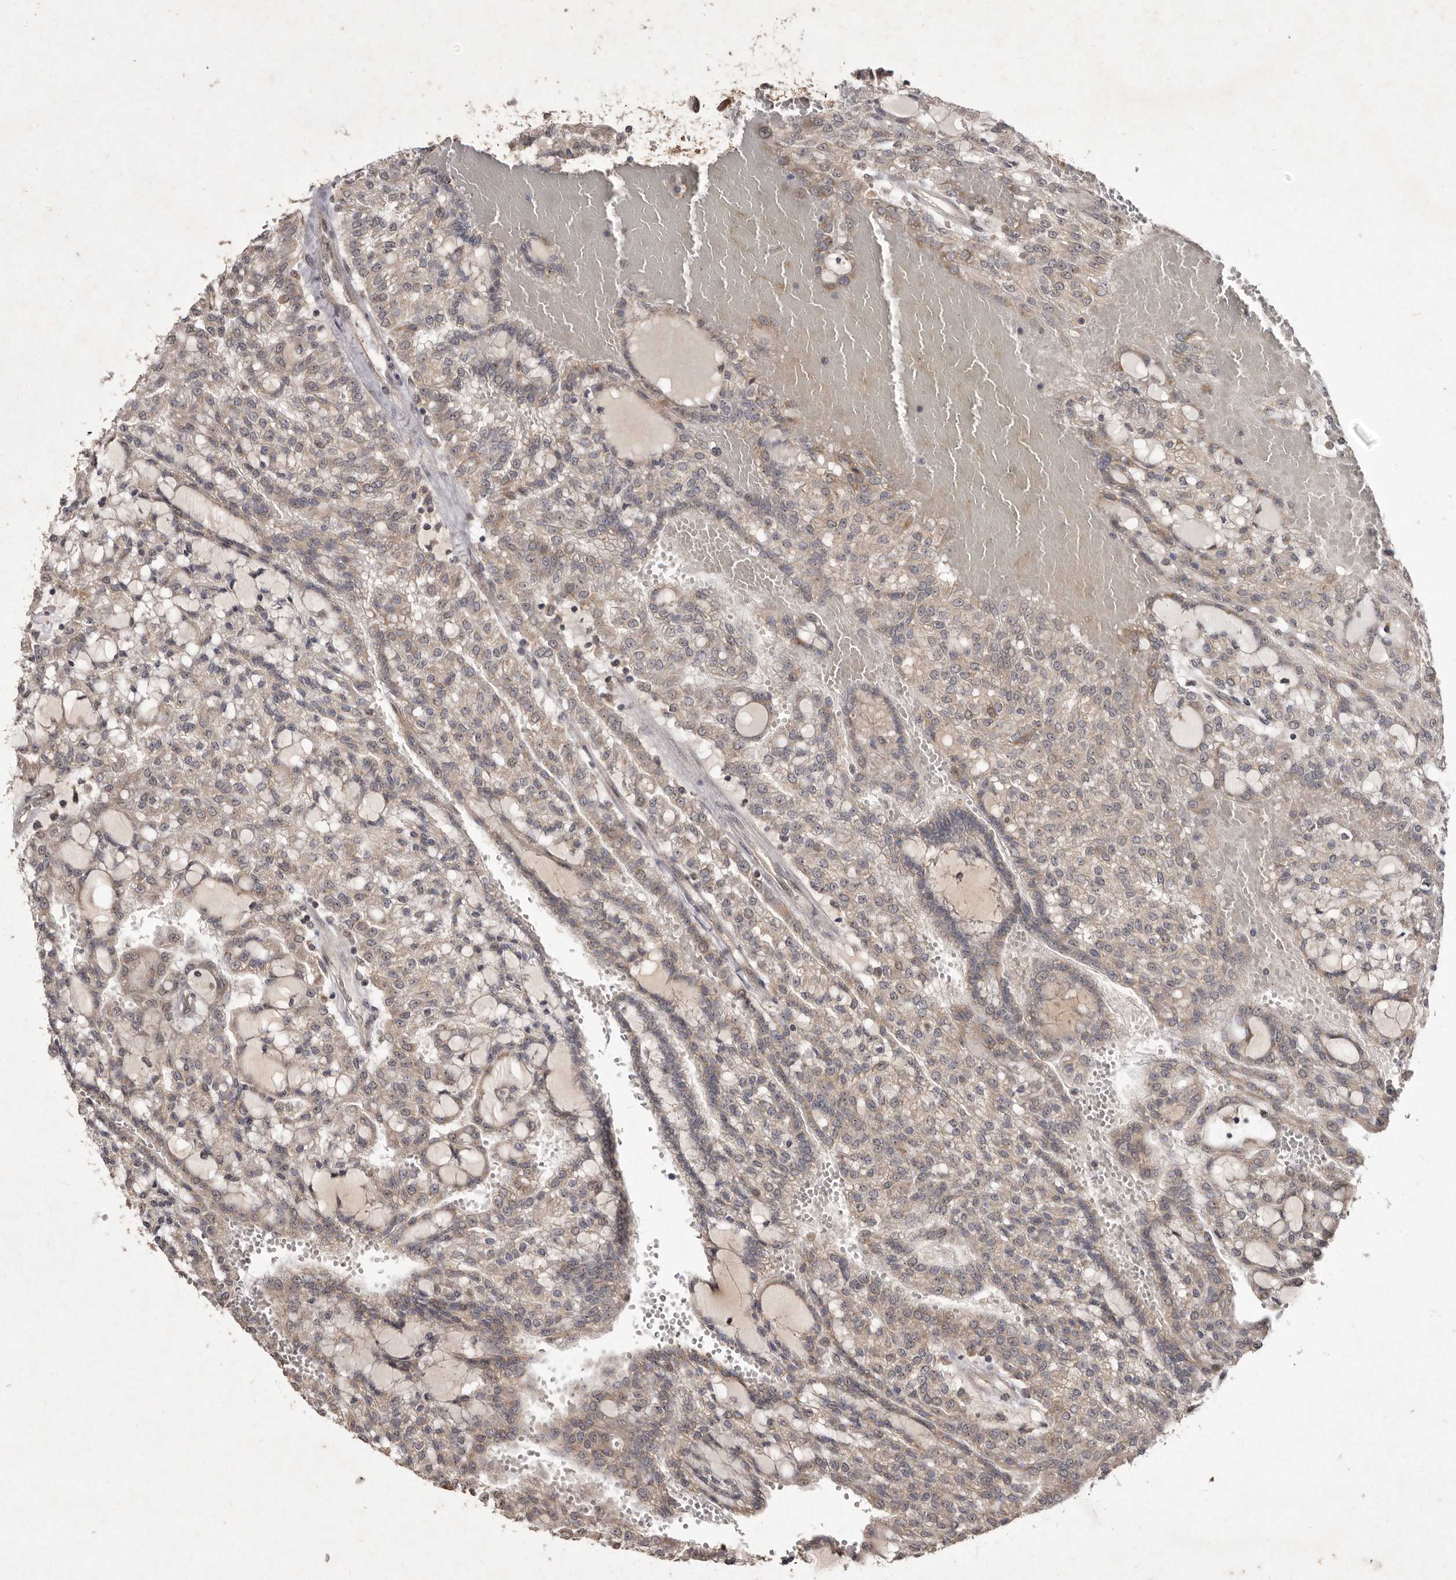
{"staining": {"intensity": "weak", "quantity": ">75%", "location": "cytoplasmic/membranous,nuclear"}, "tissue": "renal cancer", "cell_type": "Tumor cells", "image_type": "cancer", "snomed": [{"axis": "morphology", "description": "Adenocarcinoma, NOS"}, {"axis": "topography", "description": "Kidney"}], "caption": "Immunohistochemical staining of adenocarcinoma (renal) demonstrates low levels of weak cytoplasmic/membranous and nuclear positivity in approximately >75% of tumor cells.", "gene": "FLAD1", "patient": {"sex": "male", "age": 63}}